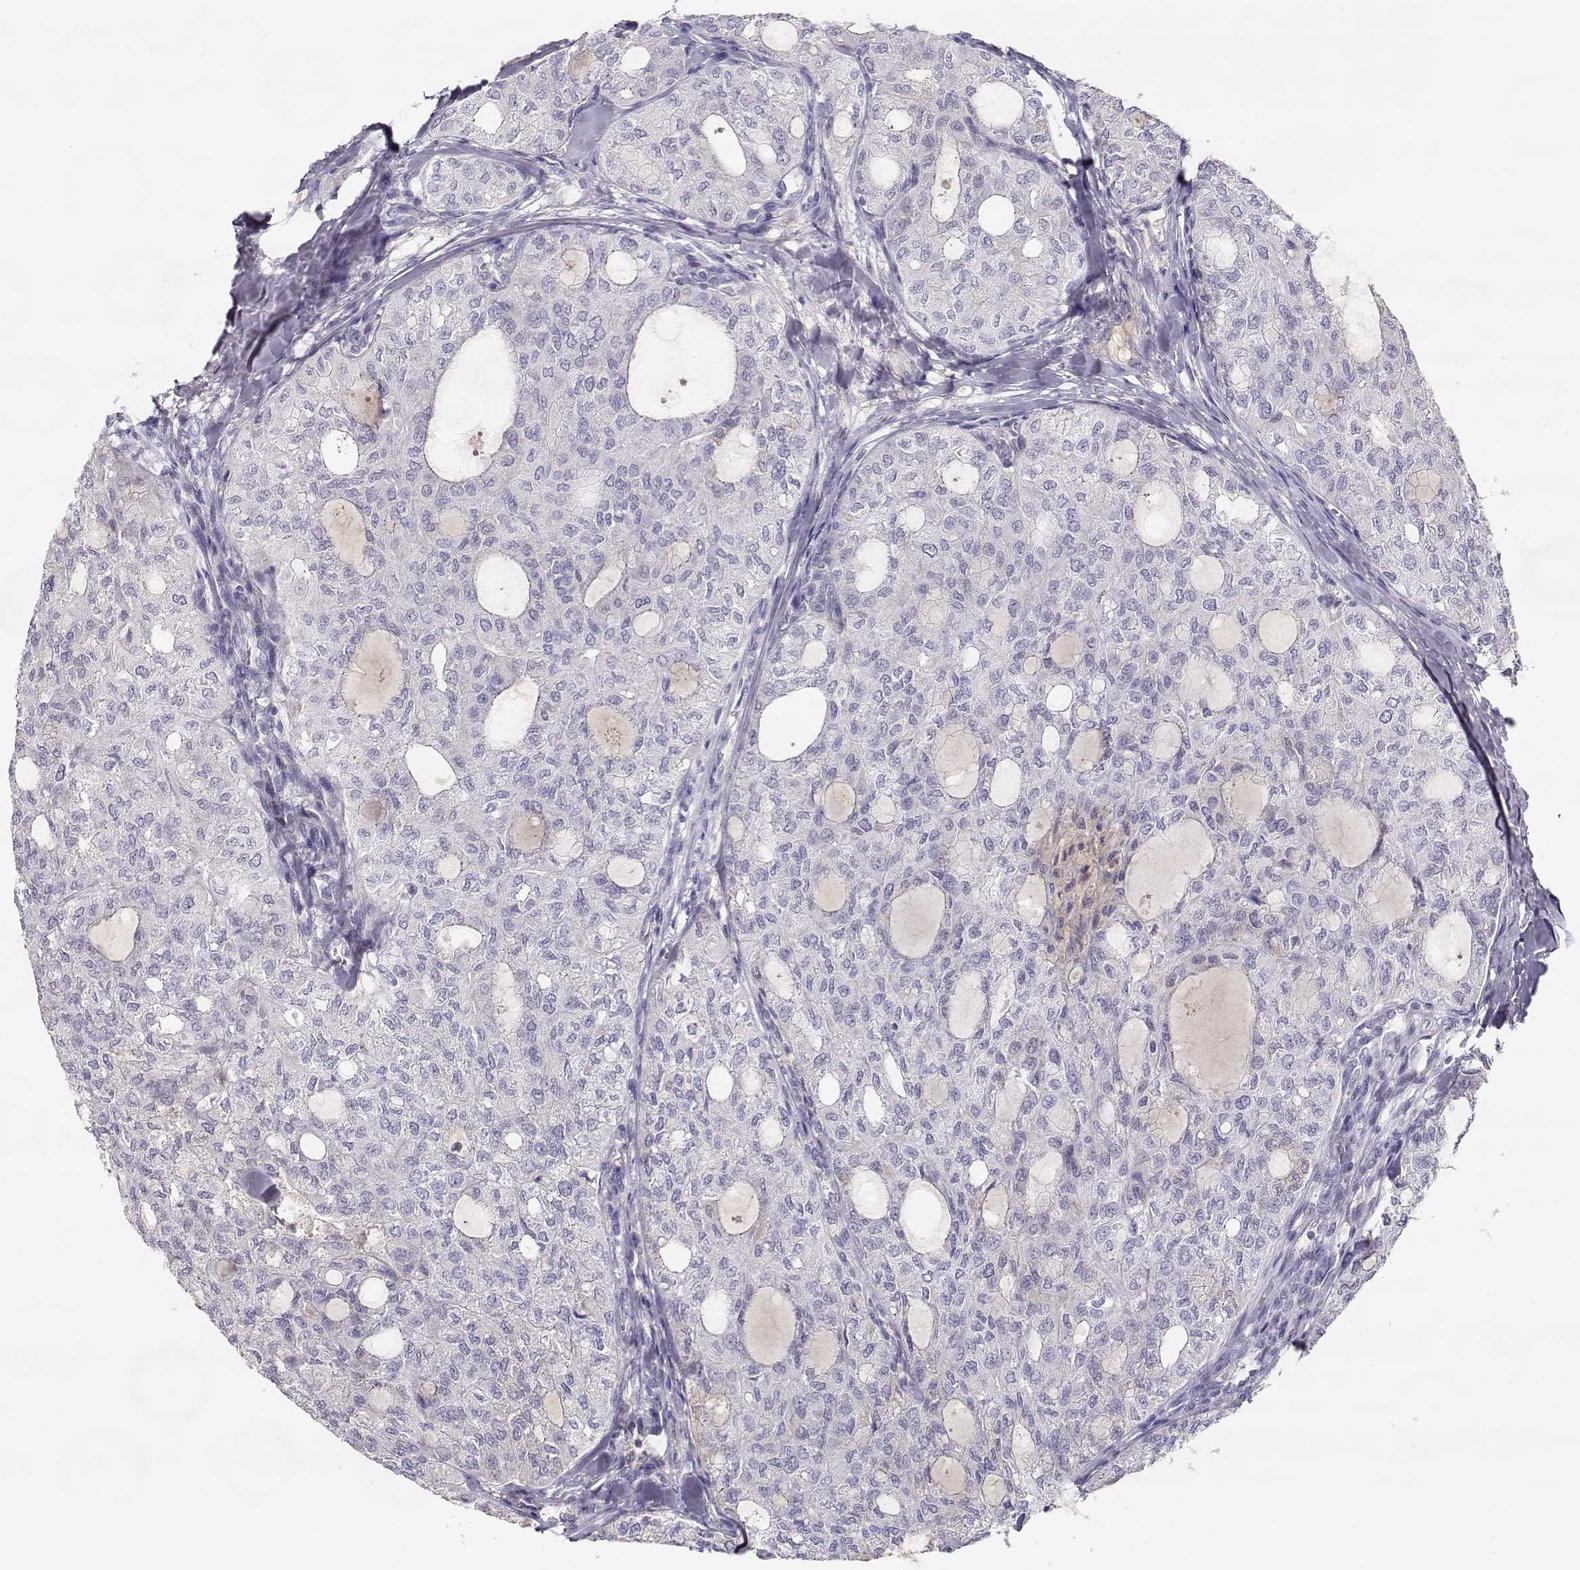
{"staining": {"intensity": "negative", "quantity": "none", "location": "none"}, "tissue": "thyroid cancer", "cell_type": "Tumor cells", "image_type": "cancer", "snomed": [{"axis": "morphology", "description": "Follicular adenoma carcinoma, NOS"}, {"axis": "topography", "description": "Thyroid gland"}], "caption": "Tumor cells show no significant staining in thyroid cancer (follicular adenoma carcinoma).", "gene": "SLCO6A1", "patient": {"sex": "male", "age": 75}}